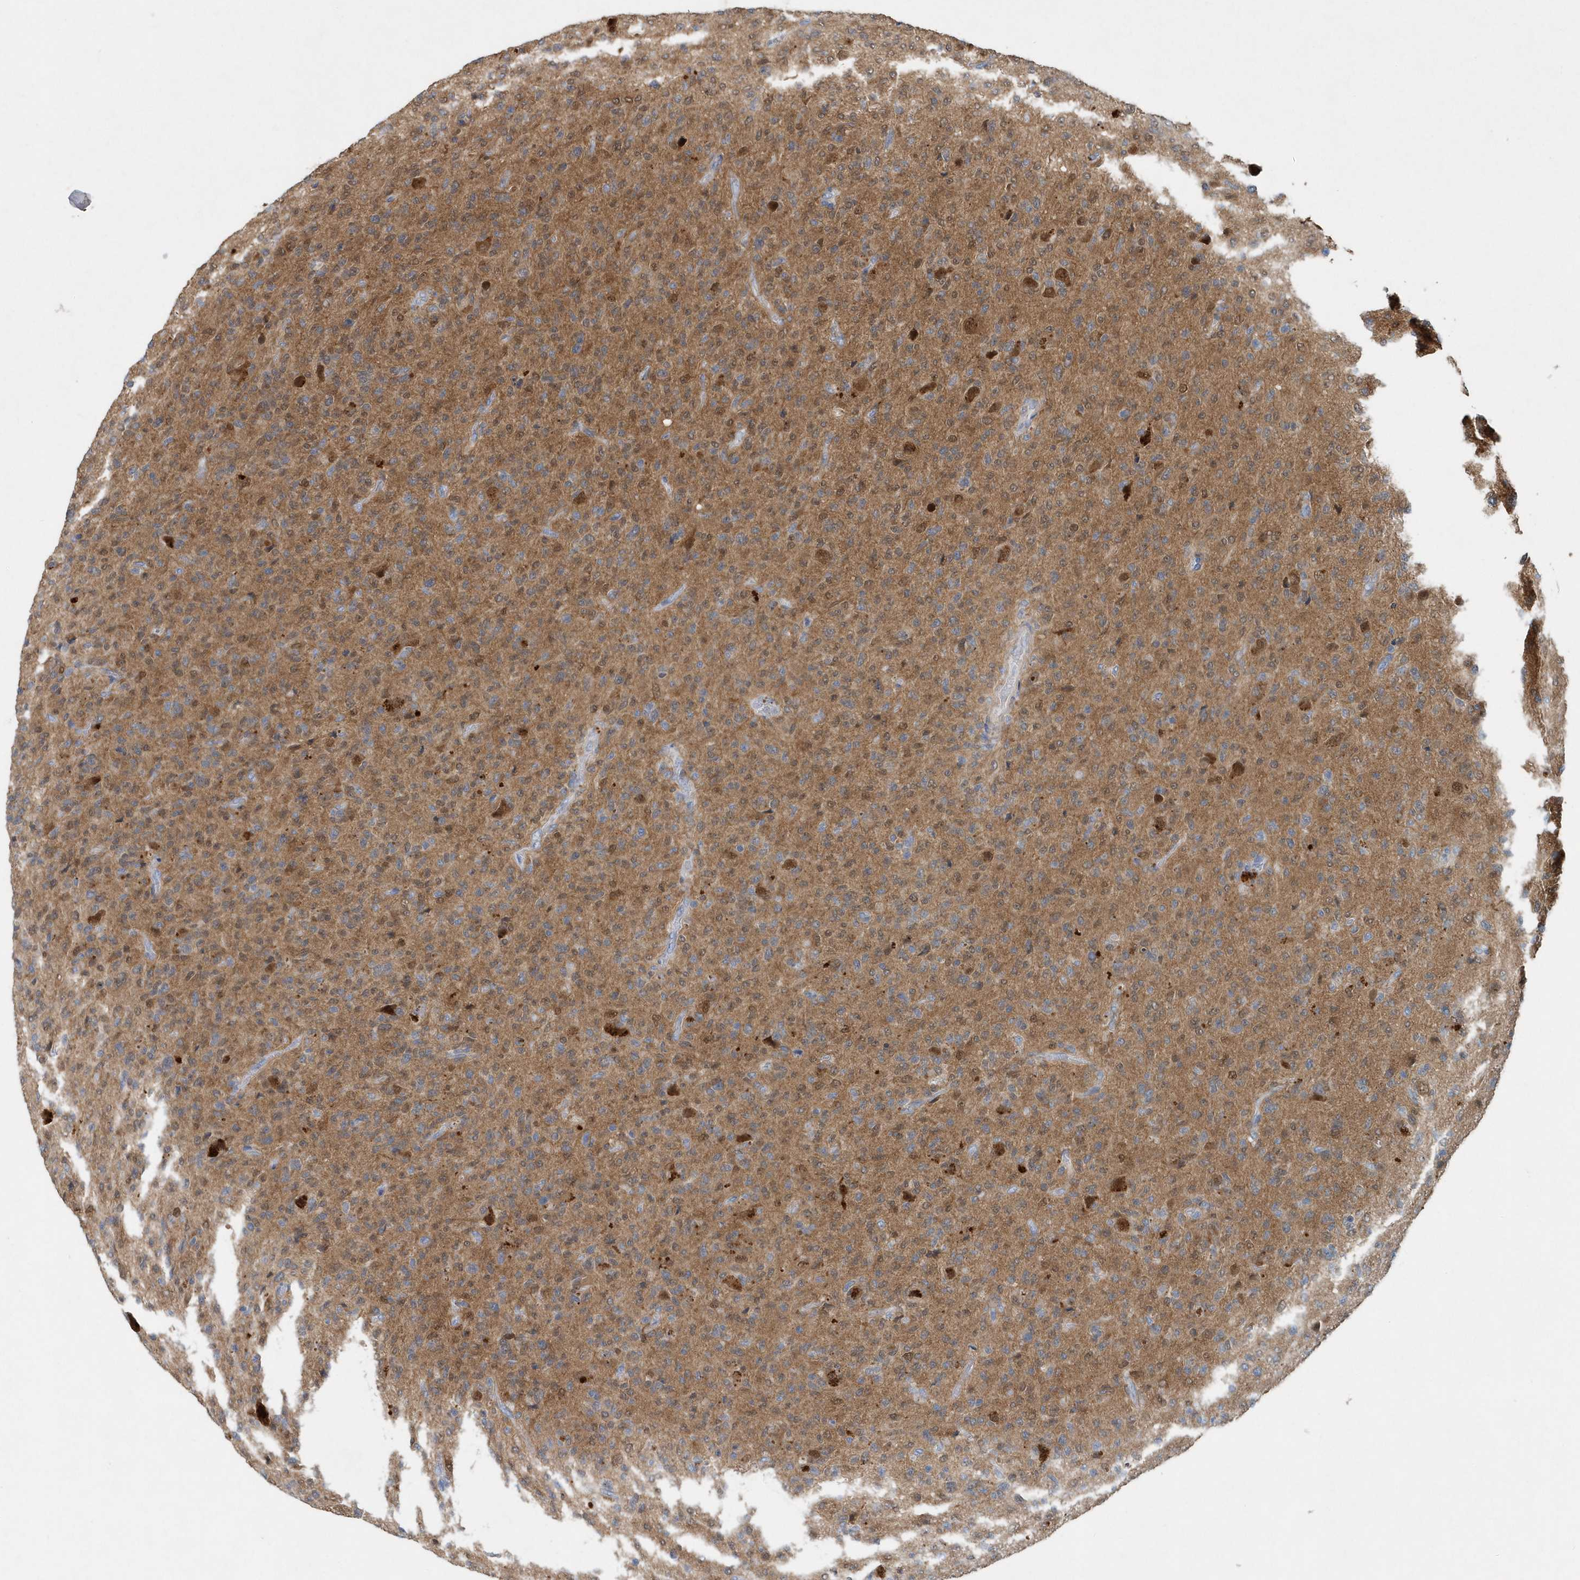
{"staining": {"intensity": "moderate", "quantity": "25%-75%", "location": "cytoplasmic/membranous,nuclear"}, "tissue": "glioma", "cell_type": "Tumor cells", "image_type": "cancer", "snomed": [{"axis": "morphology", "description": "Glioma, malignant, High grade"}, {"axis": "topography", "description": "Brain"}], "caption": "Protein expression analysis of human glioma reveals moderate cytoplasmic/membranous and nuclear expression in about 25%-75% of tumor cells.", "gene": "PFN2", "patient": {"sex": "female", "age": 57}}